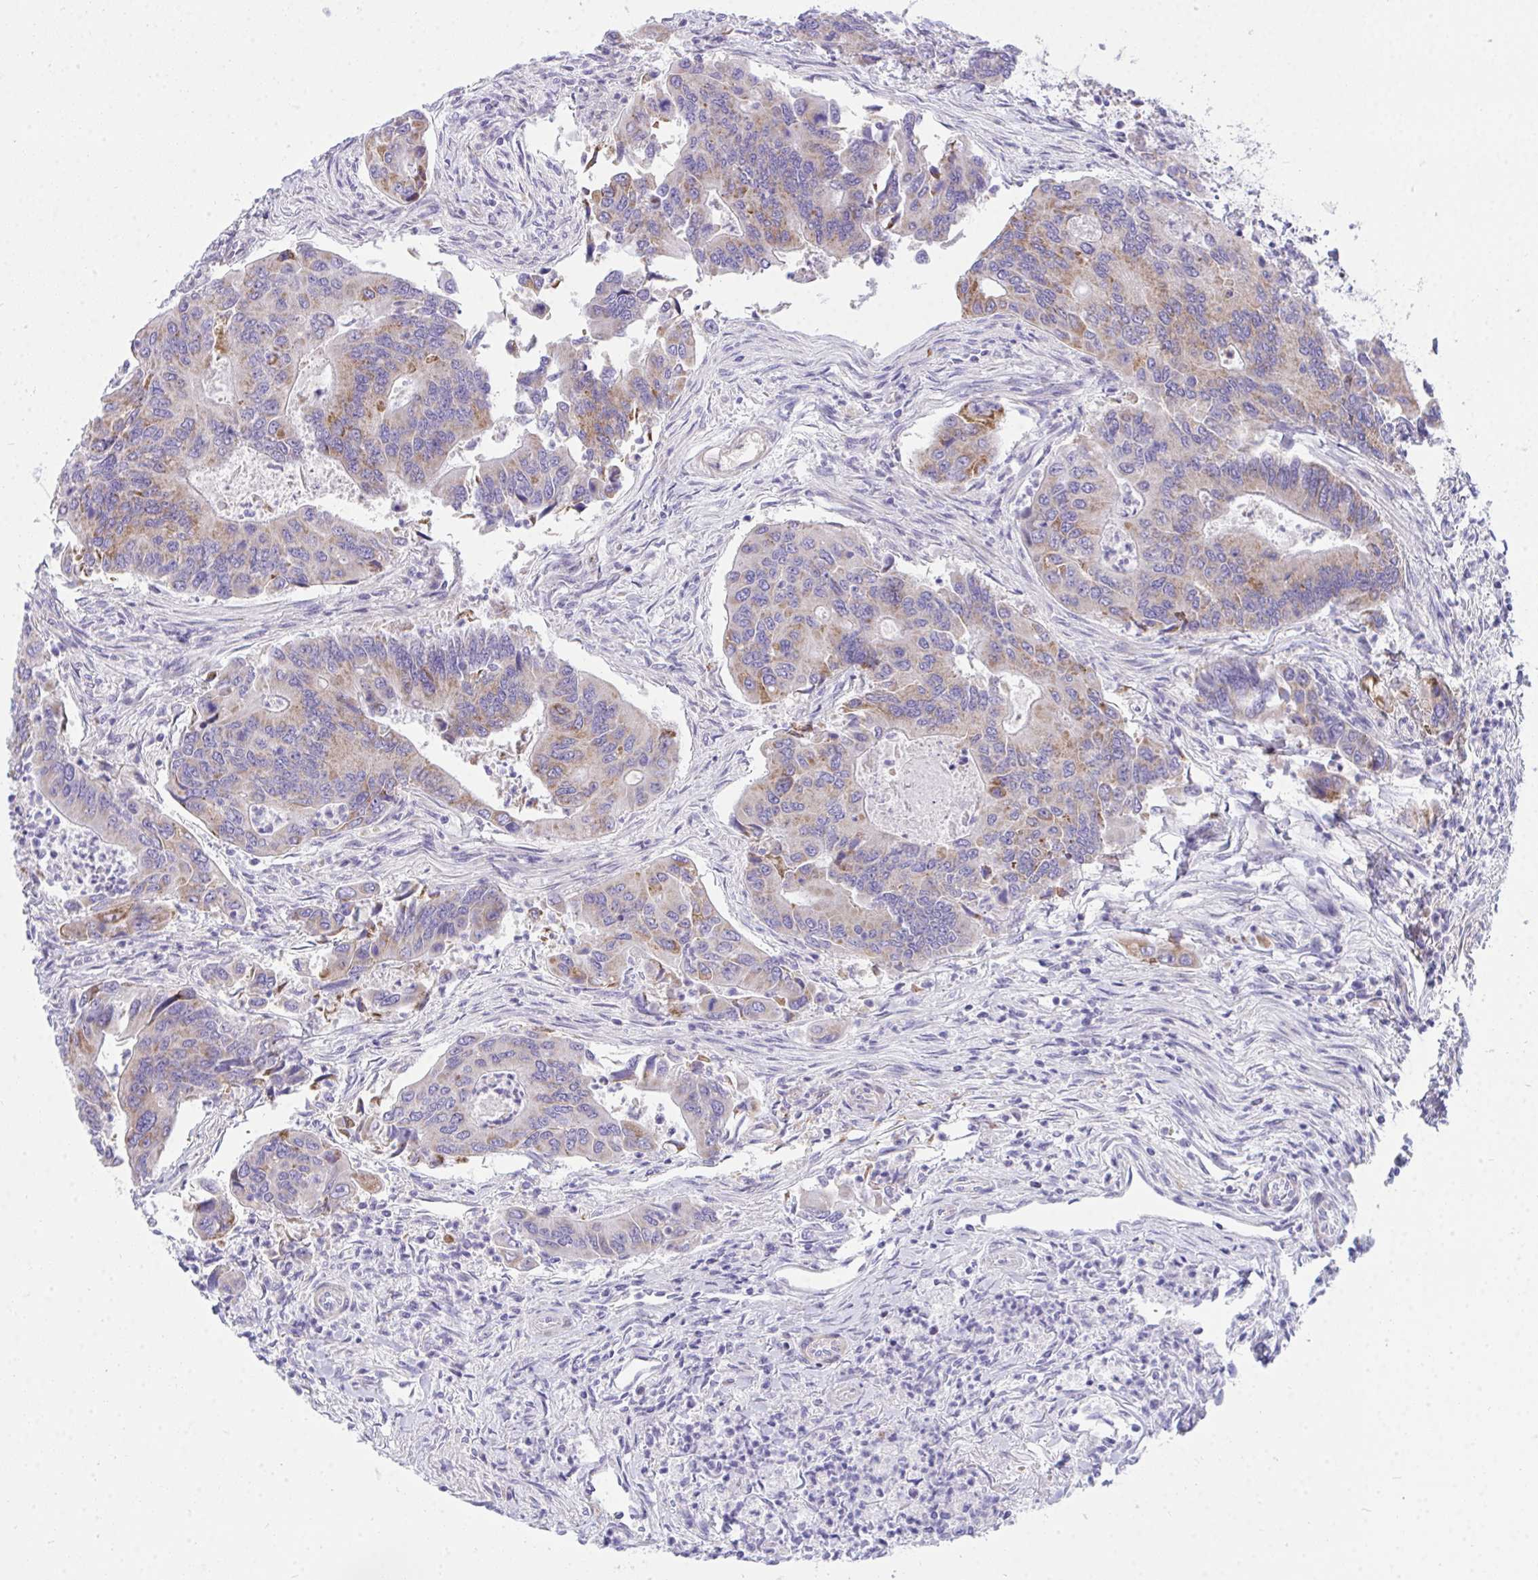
{"staining": {"intensity": "moderate", "quantity": "25%-75%", "location": "cytoplasmic/membranous"}, "tissue": "colorectal cancer", "cell_type": "Tumor cells", "image_type": "cancer", "snomed": [{"axis": "morphology", "description": "Adenocarcinoma, NOS"}, {"axis": "topography", "description": "Colon"}], "caption": "Immunohistochemistry (IHC) histopathology image of human colorectal adenocarcinoma stained for a protein (brown), which displays medium levels of moderate cytoplasmic/membranous positivity in approximately 25%-75% of tumor cells.", "gene": "NTN1", "patient": {"sex": "female", "age": 67}}